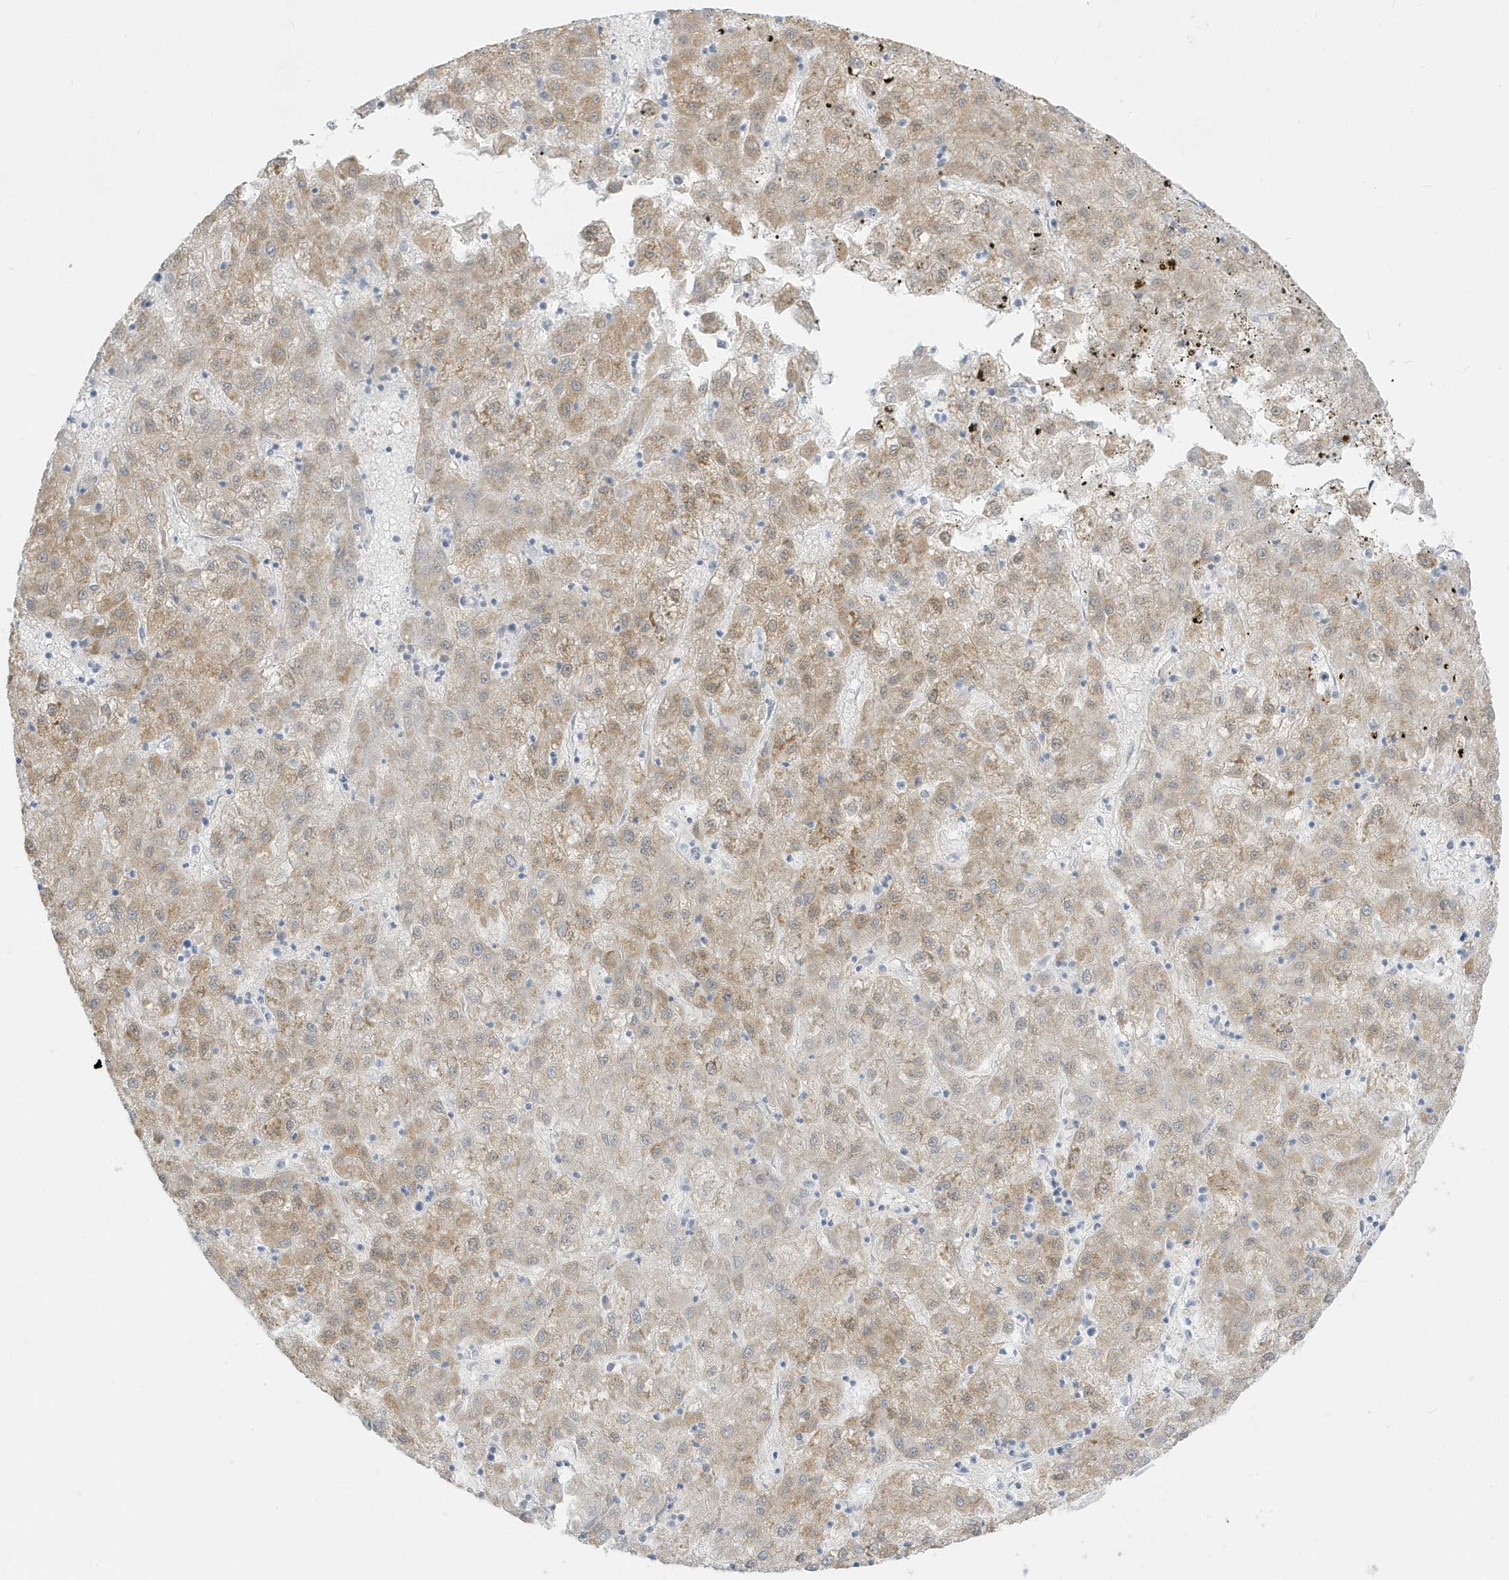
{"staining": {"intensity": "moderate", "quantity": ">75%", "location": "cytoplasmic/membranous"}, "tissue": "liver cancer", "cell_type": "Tumor cells", "image_type": "cancer", "snomed": [{"axis": "morphology", "description": "Carcinoma, Hepatocellular, NOS"}, {"axis": "topography", "description": "Liver"}], "caption": "A brown stain labels moderate cytoplasmic/membranous staining of a protein in human liver cancer tumor cells.", "gene": "PLEKHN1", "patient": {"sex": "male", "age": 72}}